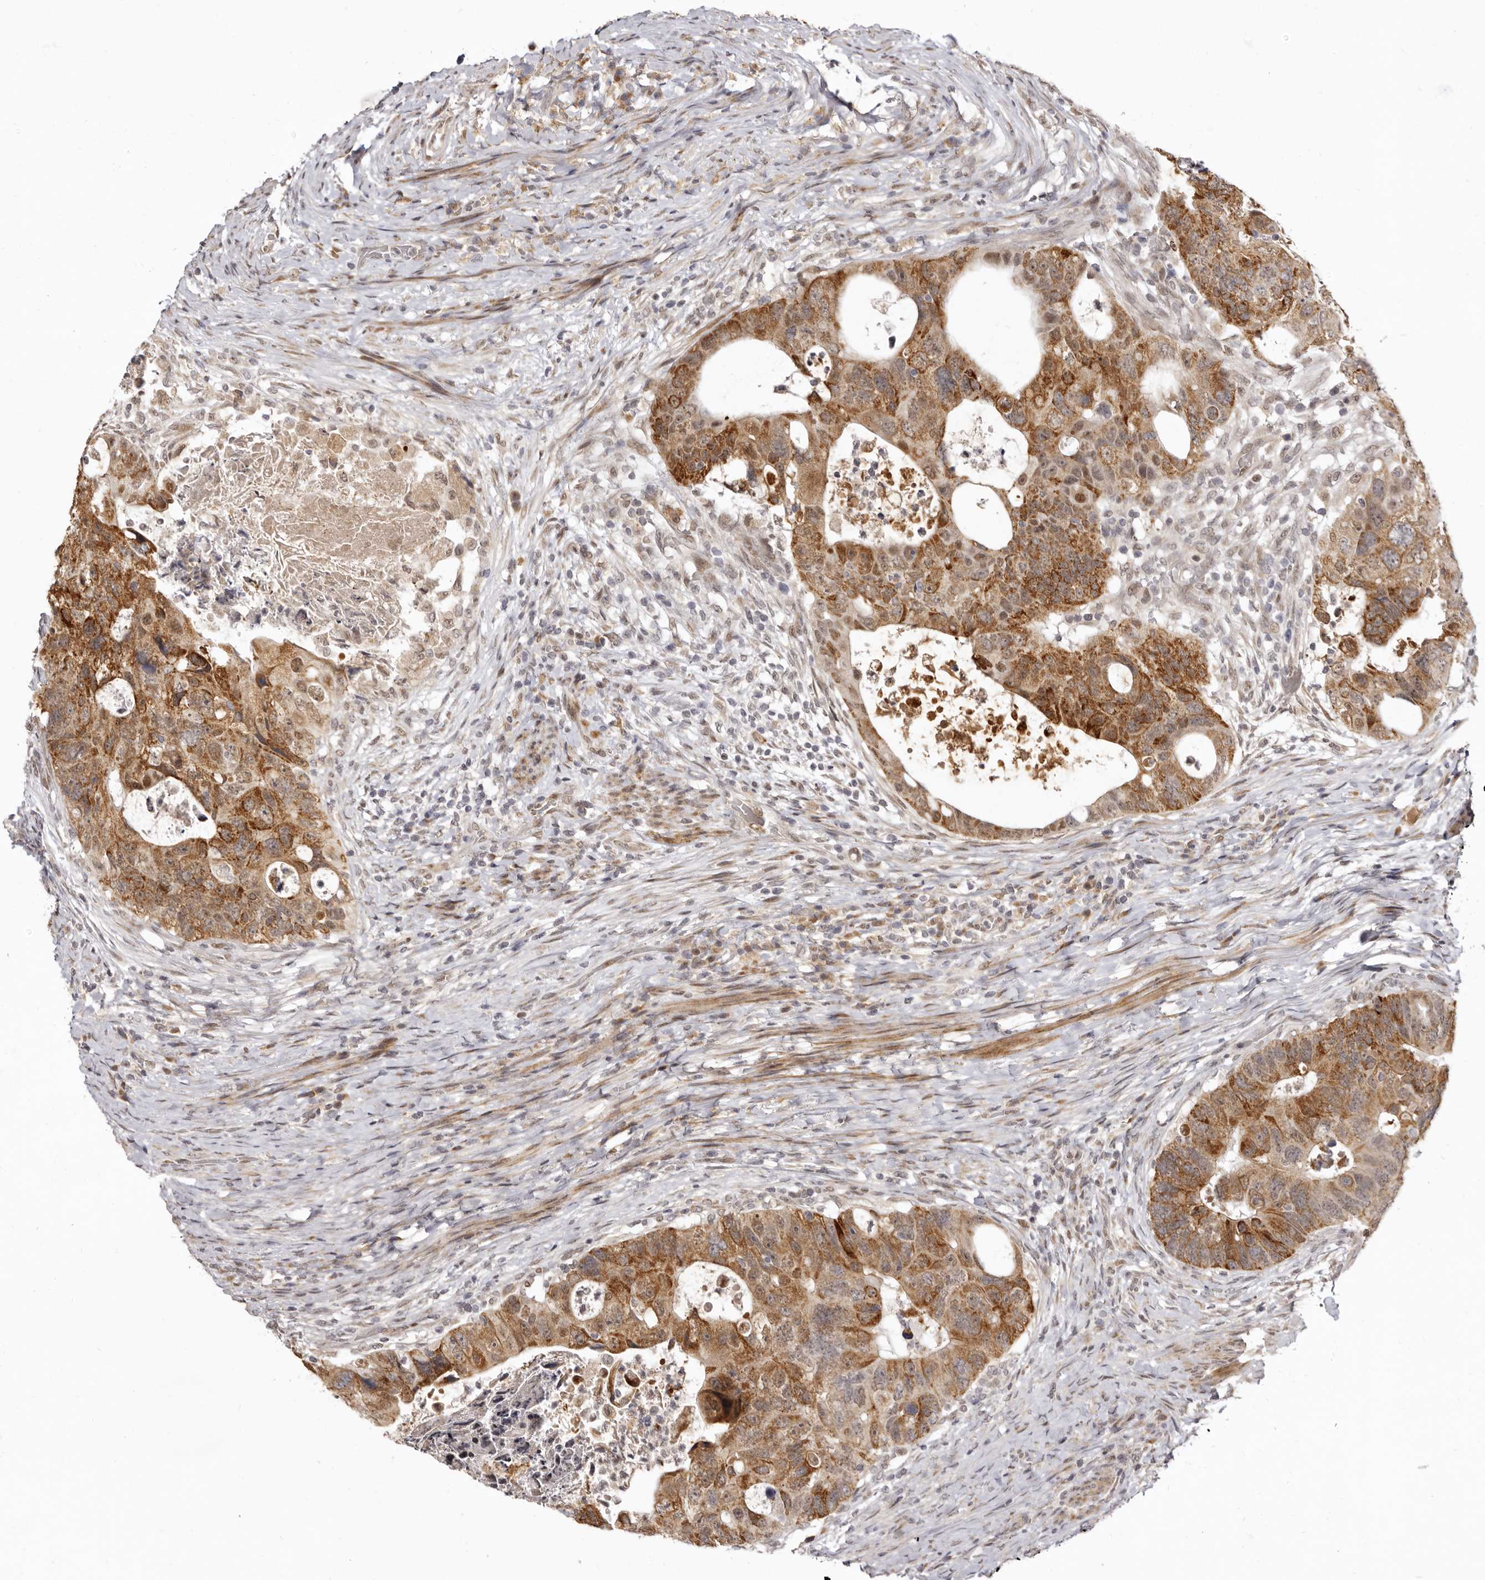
{"staining": {"intensity": "strong", "quantity": ">75%", "location": "cytoplasmic/membranous,nuclear"}, "tissue": "colorectal cancer", "cell_type": "Tumor cells", "image_type": "cancer", "snomed": [{"axis": "morphology", "description": "Adenocarcinoma, NOS"}, {"axis": "topography", "description": "Rectum"}], "caption": "Human colorectal cancer (adenocarcinoma) stained for a protein (brown) exhibits strong cytoplasmic/membranous and nuclear positive staining in about >75% of tumor cells.", "gene": "ZNF326", "patient": {"sex": "male", "age": 59}}